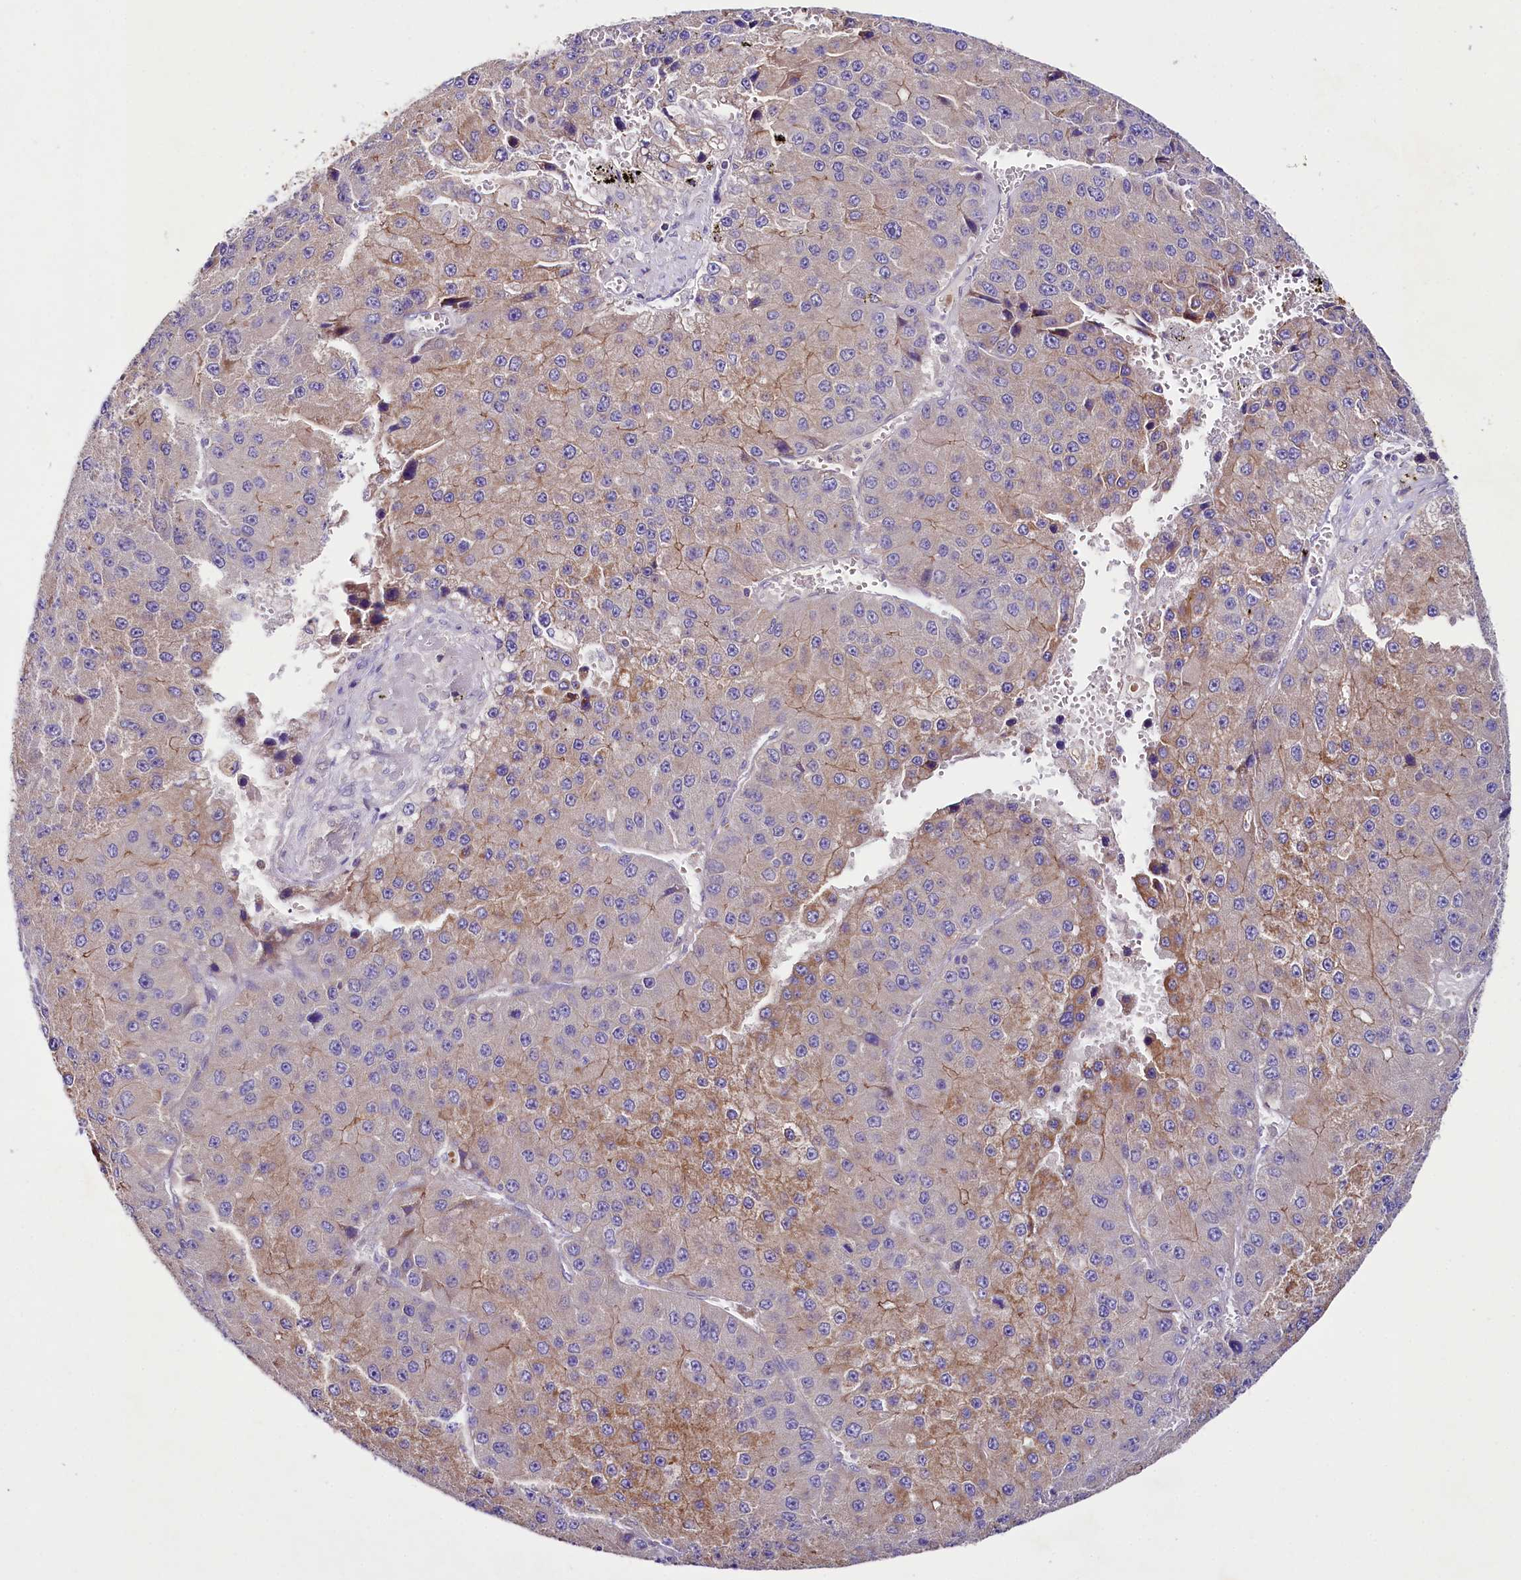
{"staining": {"intensity": "moderate", "quantity": "25%-75%", "location": "cytoplasmic/membranous"}, "tissue": "liver cancer", "cell_type": "Tumor cells", "image_type": "cancer", "snomed": [{"axis": "morphology", "description": "Carcinoma, Hepatocellular, NOS"}, {"axis": "topography", "description": "Liver"}], "caption": "Protein staining of liver hepatocellular carcinoma tissue exhibits moderate cytoplasmic/membranous expression in approximately 25%-75% of tumor cells.", "gene": "SACM1L", "patient": {"sex": "female", "age": 73}}